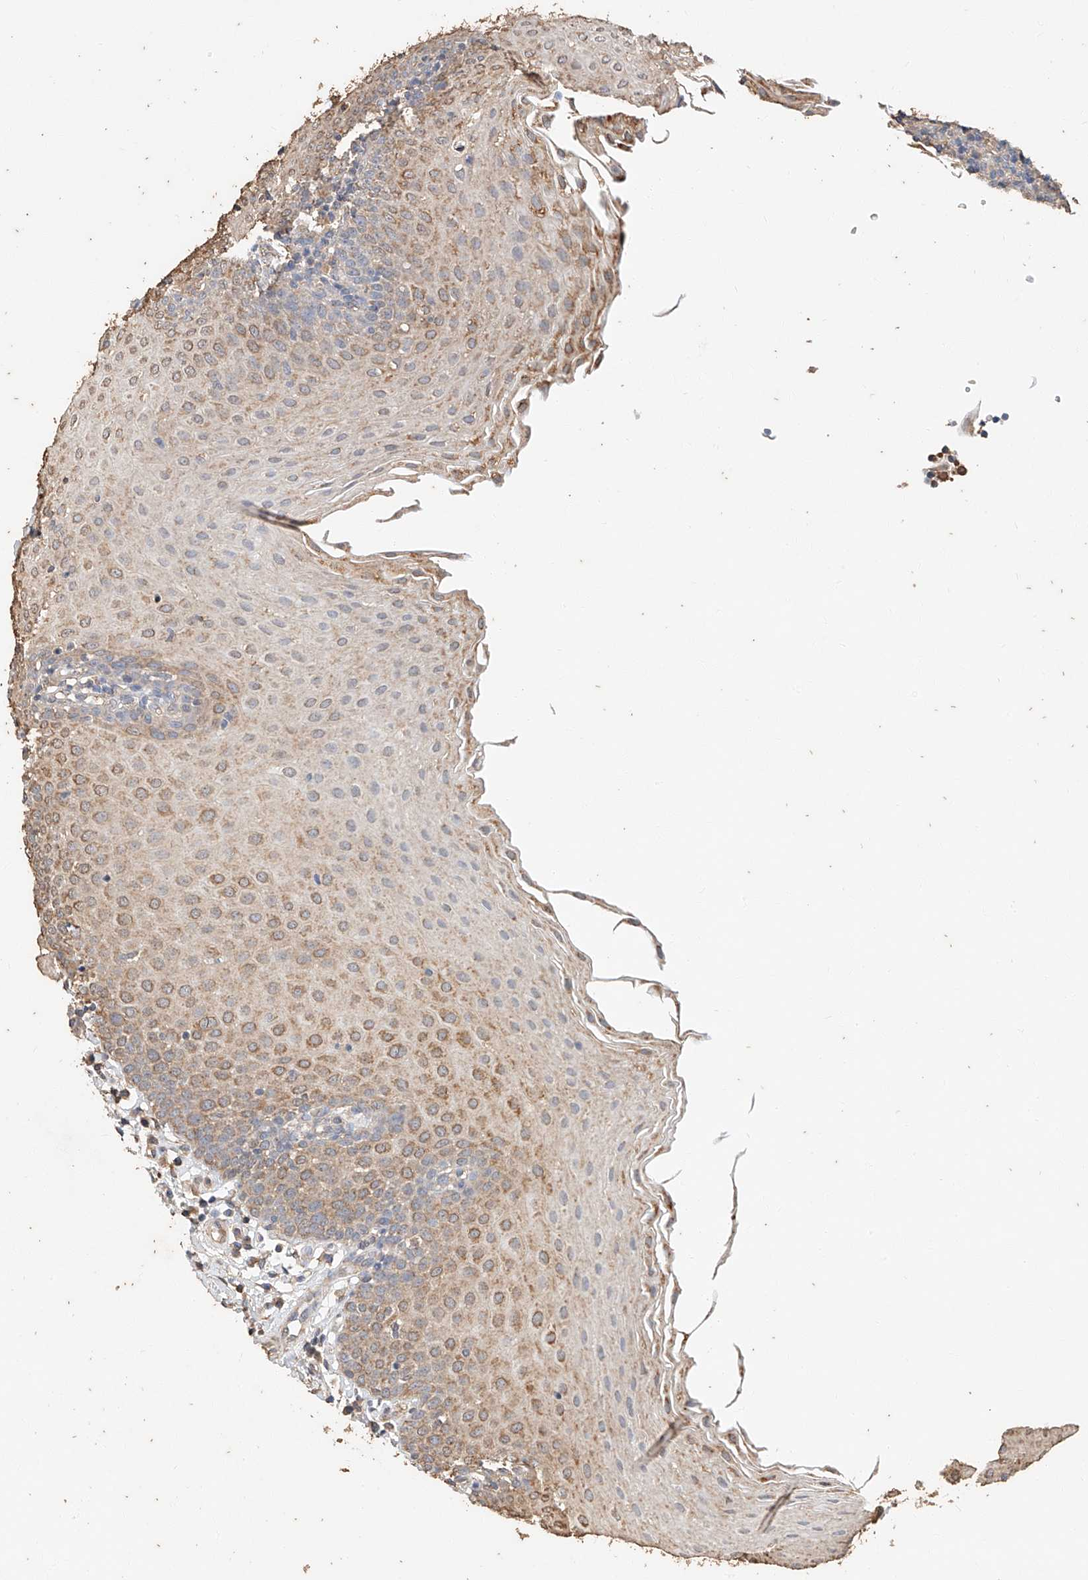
{"staining": {"intensity": "moderate", "quantity": "<25%", "location": "cytoplasmic/membranous"}, "tissue": "tonsil", "cell_type": "Germinal center cells", "image_type": "normal", "snomed": [{"axis": "morphology", "description": "Normal tissue, NOS"}, {"axis": "topography", "description": "Tonsil"}], "caption": "Protein staining demonstrates moderate cytoplasmic/membranous expression in about <25% of germinal center cells in normal tonsil. (DAB (3,3'-diaminobenzidine) = brown stain, brightfield microscopy at high magnification).", "gene": "CERS4", "patient": {"sex": "female", "age": 19}}